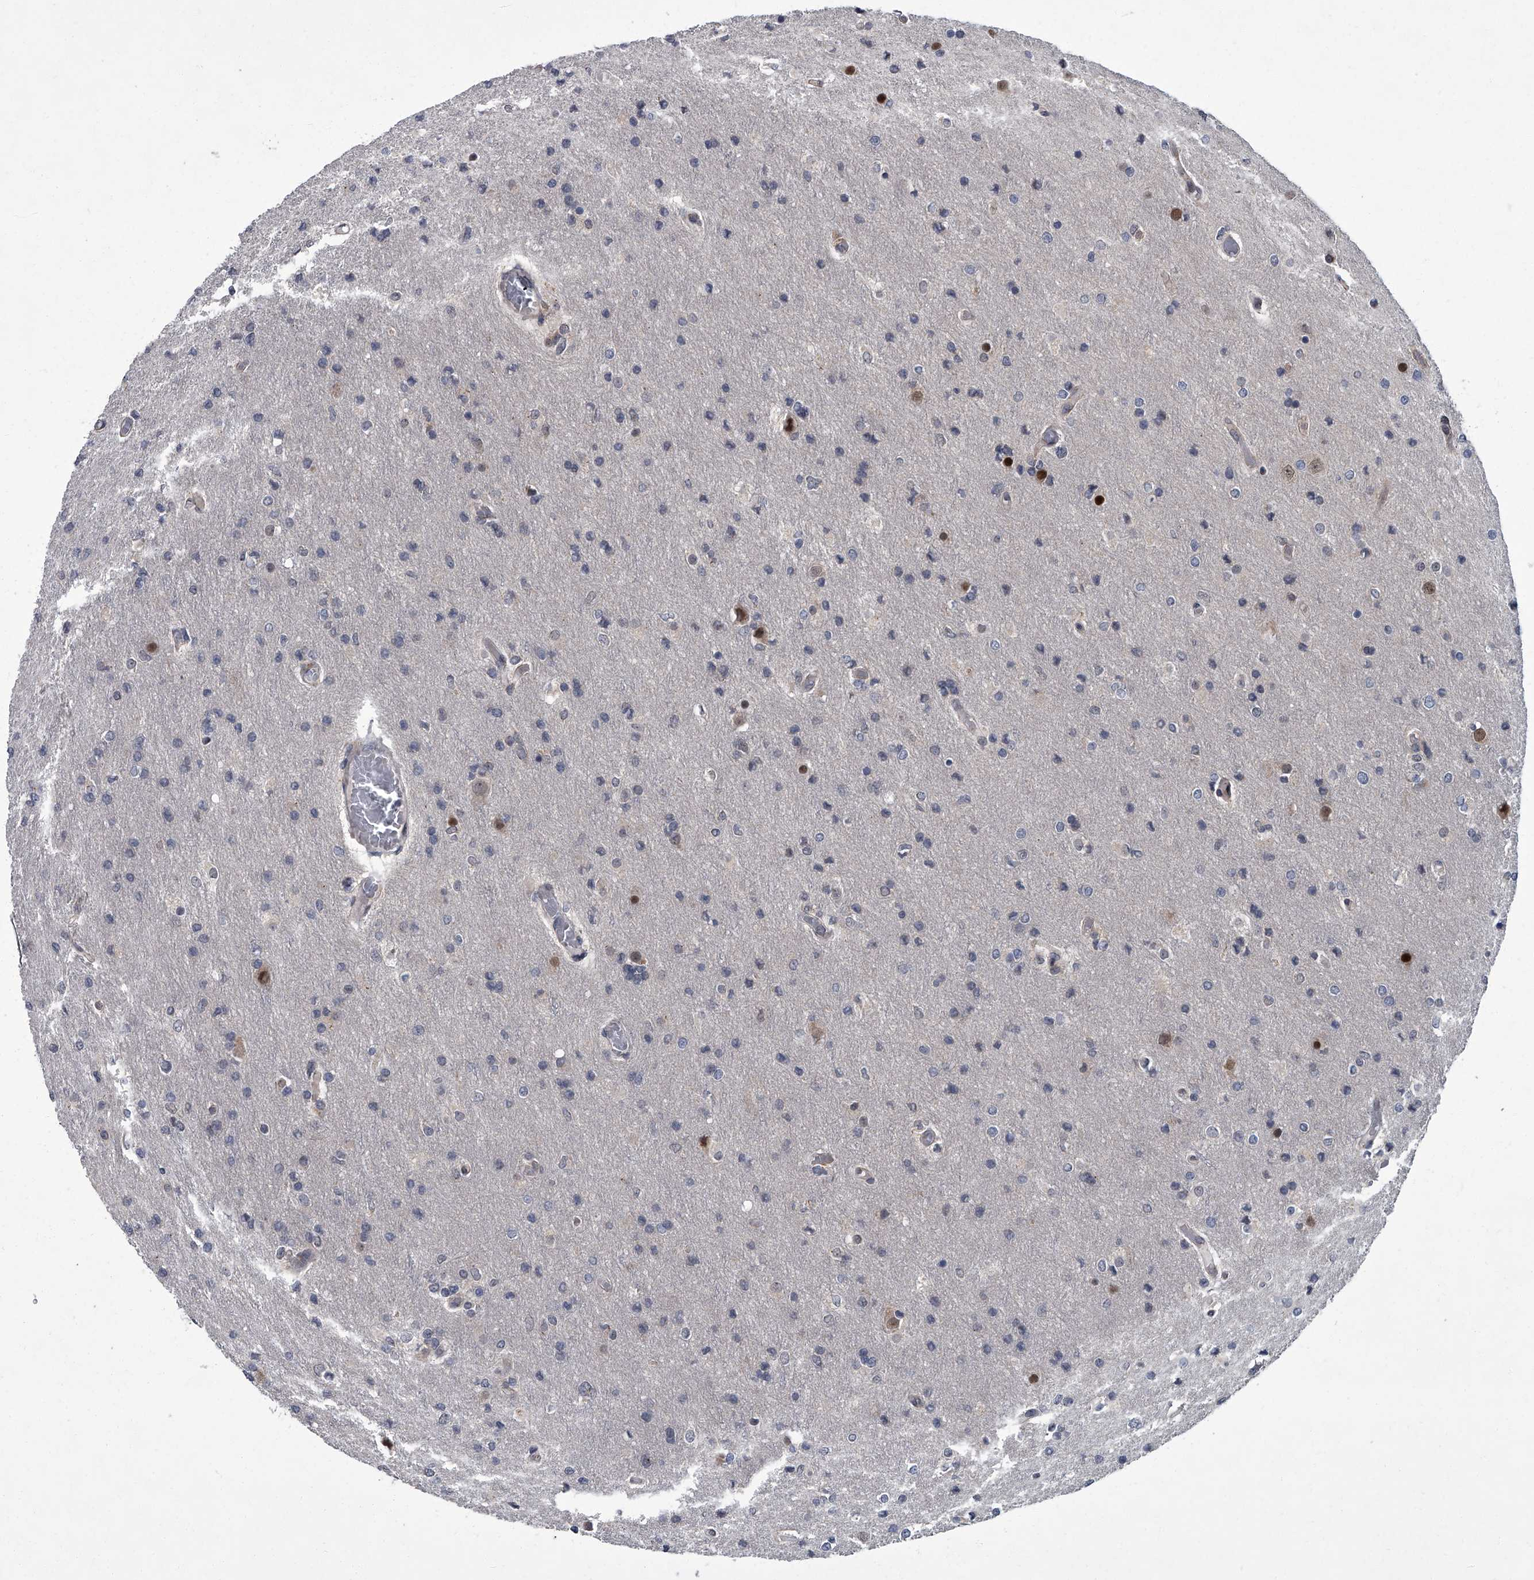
{"staining": {"intensity": "negative", "quantity": "none", "location": "none"}, "tissue": "glioma", "cell_type": "Tumor cells", "image_type": "cancer", "snomed": [{"axis": "morphology", "description": "Glioma, malignant, High grade"}, {"axis": "topography", "description": "Cerebral cortex"}], "caption": "There is no significant staining in tumor cells of glioma.", "gene": "ZNF274", "patient": {"sex": "female", "age": 36}}